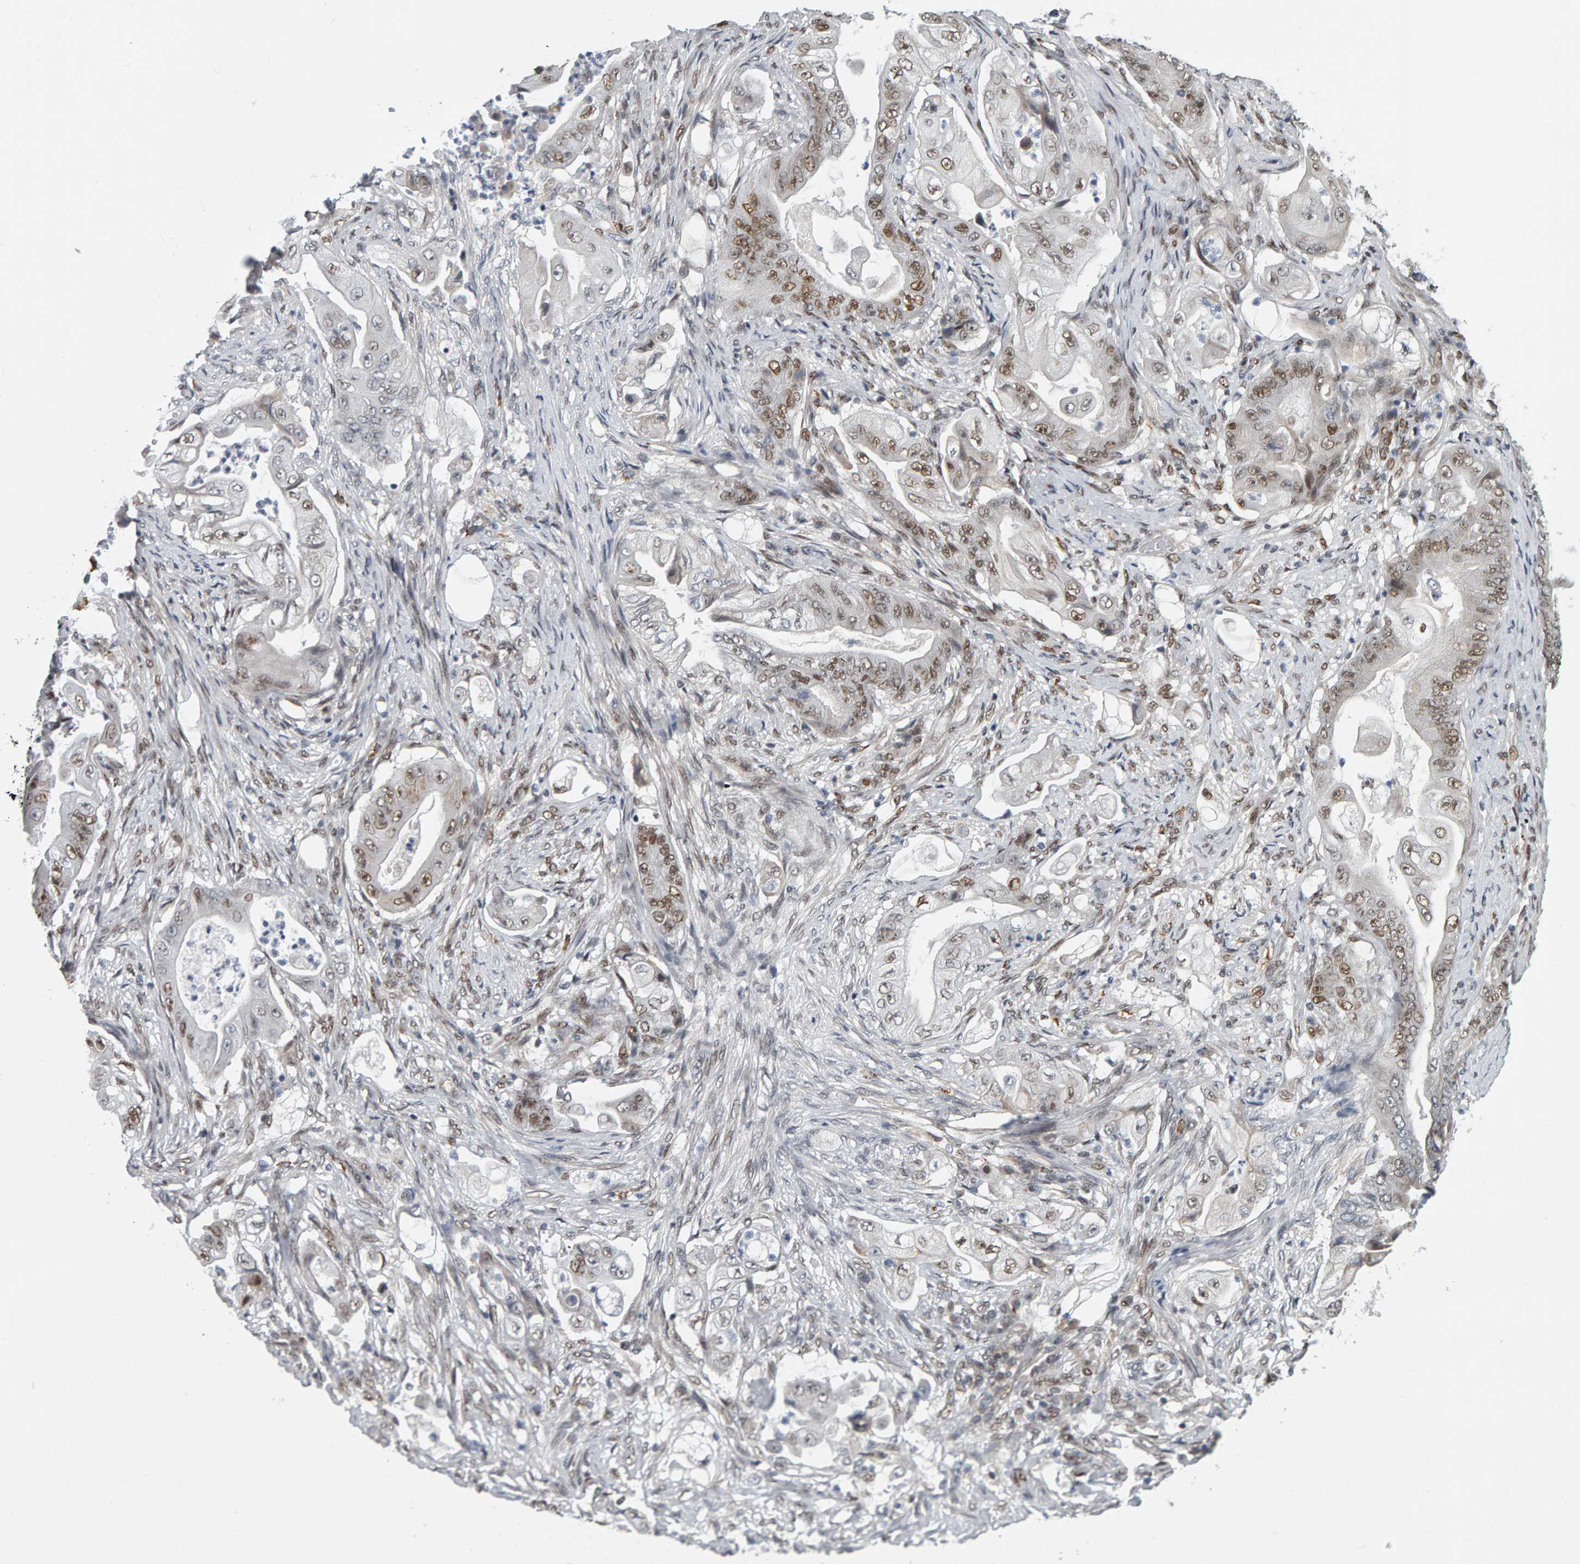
{"staining": {"intensity": "moderate", "quantity": ">75%", "location": "nuclear"}, "tissue": "stomach cancer", "cell_type": "Tumor cells", "image_type": "cancer", "snomed": [{"axis": "morphology", "description": "Adenocarcinoma, NOS"}, {"axis": "topography", "description": "Stomach"}], "caption": "DAB (3,3'-diaminobenzidine) immunohistochemical staining of stomach adenocarcinoma shows moderate nuclear protein positivity in approximately >75% of tumor cells.", "gene": "ATF7IP", "patient": {"sex": "female", "age": 73}}